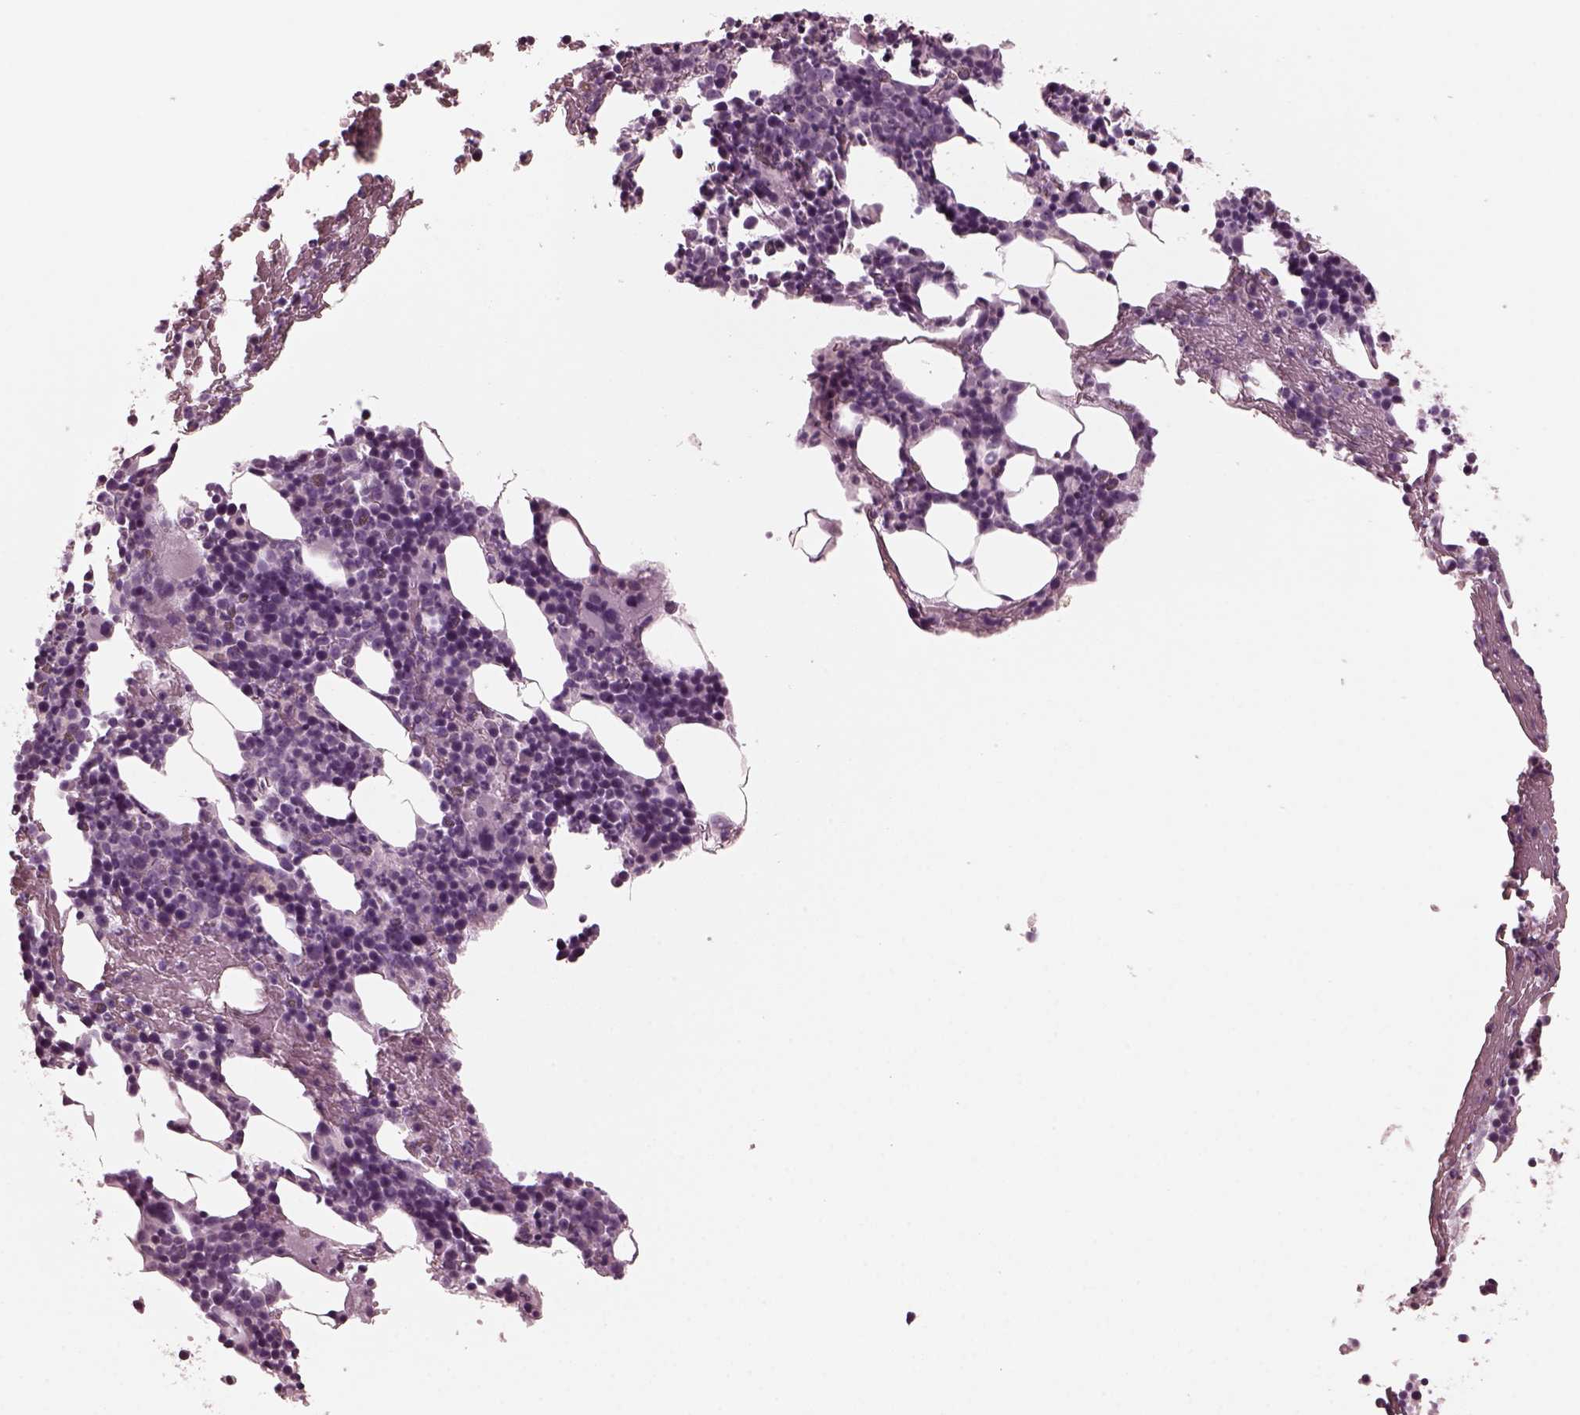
{"staining": {"intensity": "weak", "quantity": "<25%", "location": "cytoplasmic/membranous"}, "tissue": "bone marrow", "cell_type": "Hematopoietic cells", "image_type": "normal", "snomed": [{"axis": "morphology", "description": "Normal tissue, NOS"}, {"axis": "topography", "description": "Bone marrow"}], "caption": "Micrograph shows no significant protein positivity in hematopoietic cells of benign bone marrow. The staining is performed using DAB brown chromogen with nuclei counter-stained in using hematoxylin.", "gene": "RCVRN", "patient": {"sex": "male", "age": 72}}